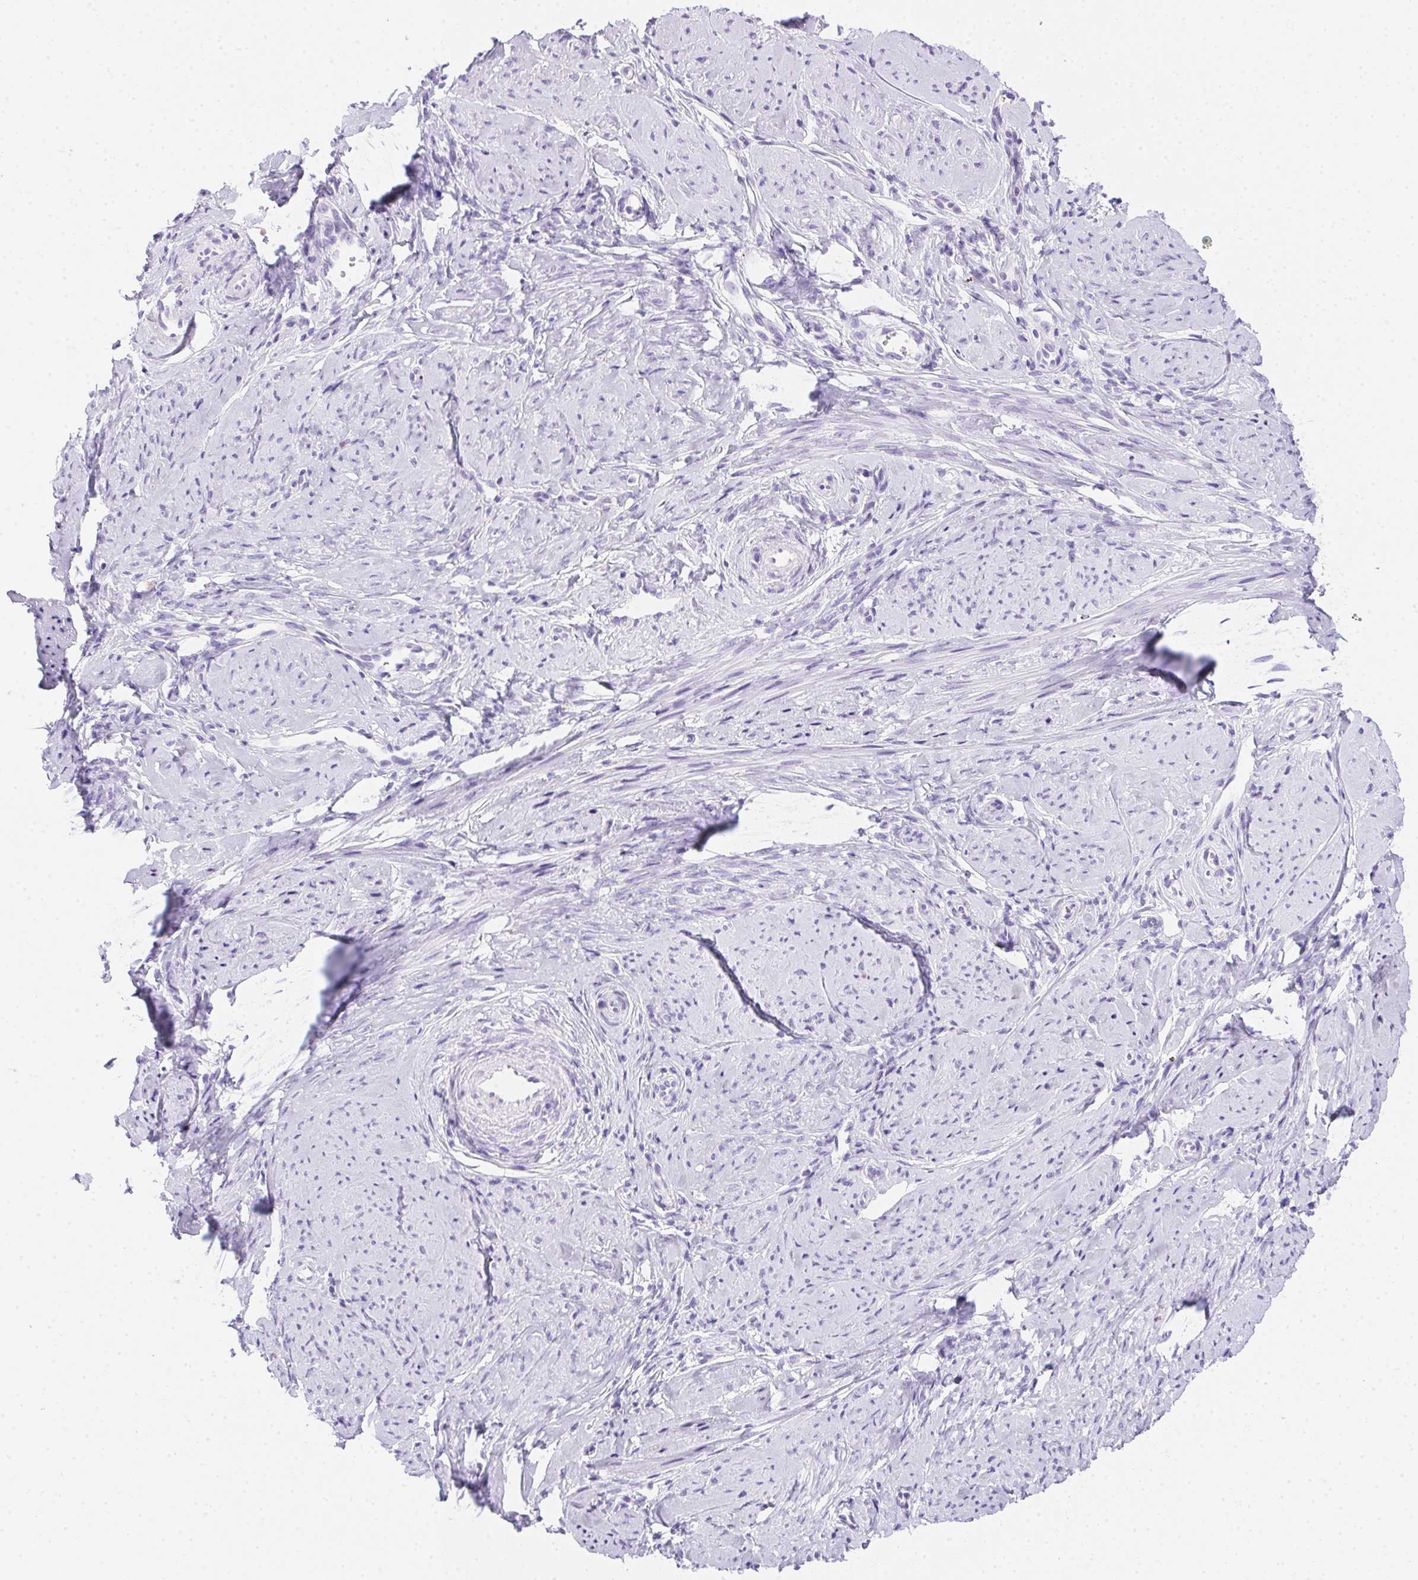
{"staining": {"intensity": "negative", "quantity": "none", "location": "none"}, "tissue": "smooth muscle", "cell_type": "Smooth muscle cells", "image_type": "normal", "snomed": [{"axis": "morphology", "description": "Normal tissue, NOS"}, {"axis": "topography", "description": "Smooth muscle"}], "caption": "Immunohistochemistry of normal smooth muscle displays no positivity in smooth muscle cells.", "gene": "SPACA5B", "patient": {"sex": "female", "age": 48}}